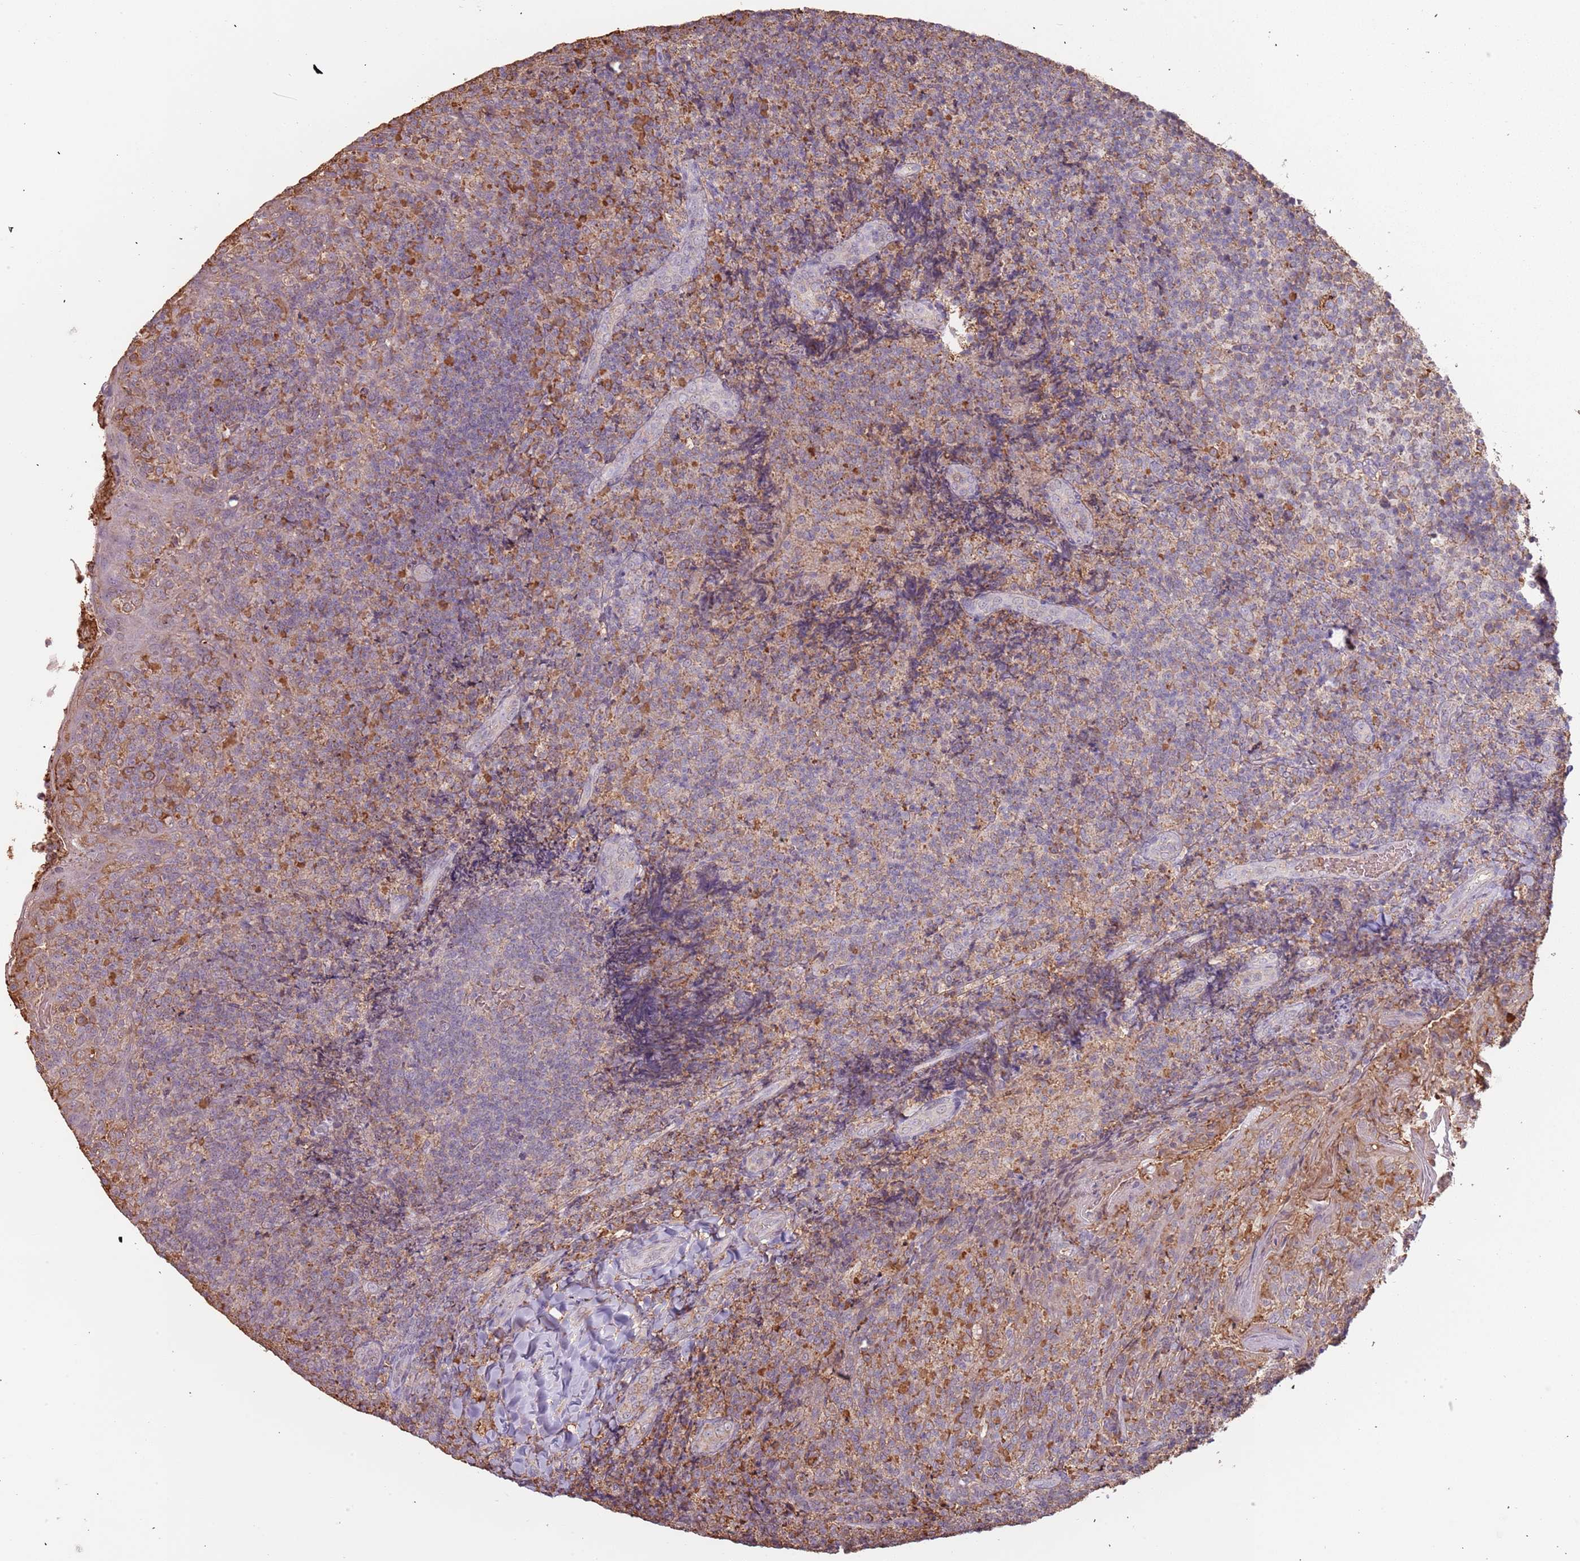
{"staining": {"intensity": "moderate", "quantity": "<25%", "location": "cytoplasmic/membranous"}, "tissue": "tonsil", "cell_type": "Germinal center cells", "image_type": "normal", "snomed": [{"axis": "morphology", "description": "Normal tissue, NOS"}, {"axis": "topography", "description": "Tonsil"}], "caption": "This is a micrograph of immunohistochemistry (IHC) staining of normal tonsil, which shows moderate positivity in the cytoplasmic/membranous of germinal center cells.", "gene": "ATOSB", "patient": {"sex": "female", "age": 10}}